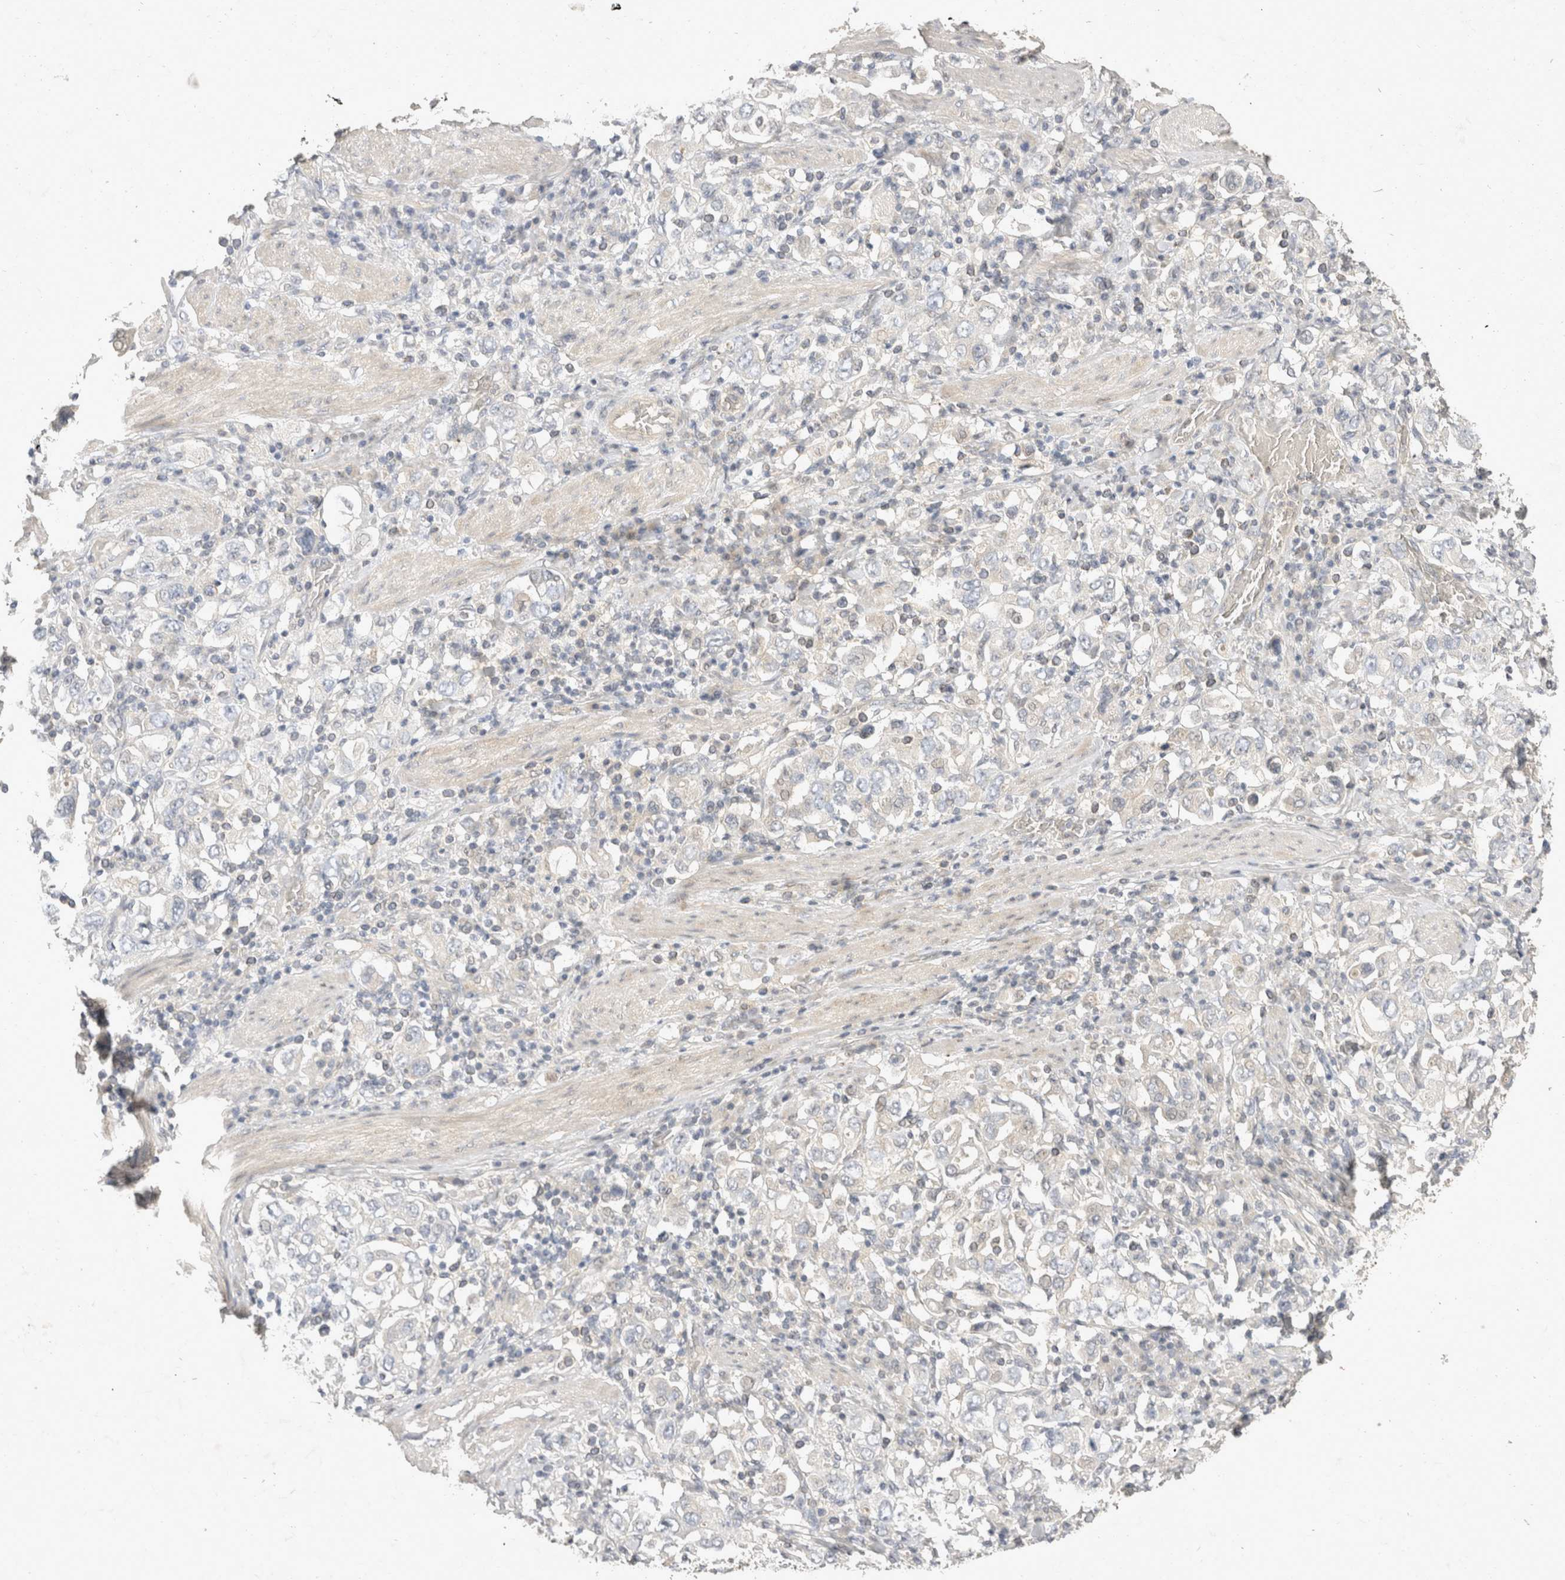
{"staining": {"intensity": "negative", "quantity": "none", "location": "none"}, "tissue": "stomach cancer", "cell_type": "Tumor cells", "image_type": "cancer", "snomed": [{"axis": "morphology", "description": "Adenocarcinoma, NOS"}, {"axis": "topography", "description": "Stomach, upper"}], "caption": "IHC photomicrograph of neoplastic tissue: stomach adenocarcinoma stained with DAB shows no significant protein staining in tumor cells.", "gene": "TOM1L2", "patient": {"sex": "male", "age": 62}}